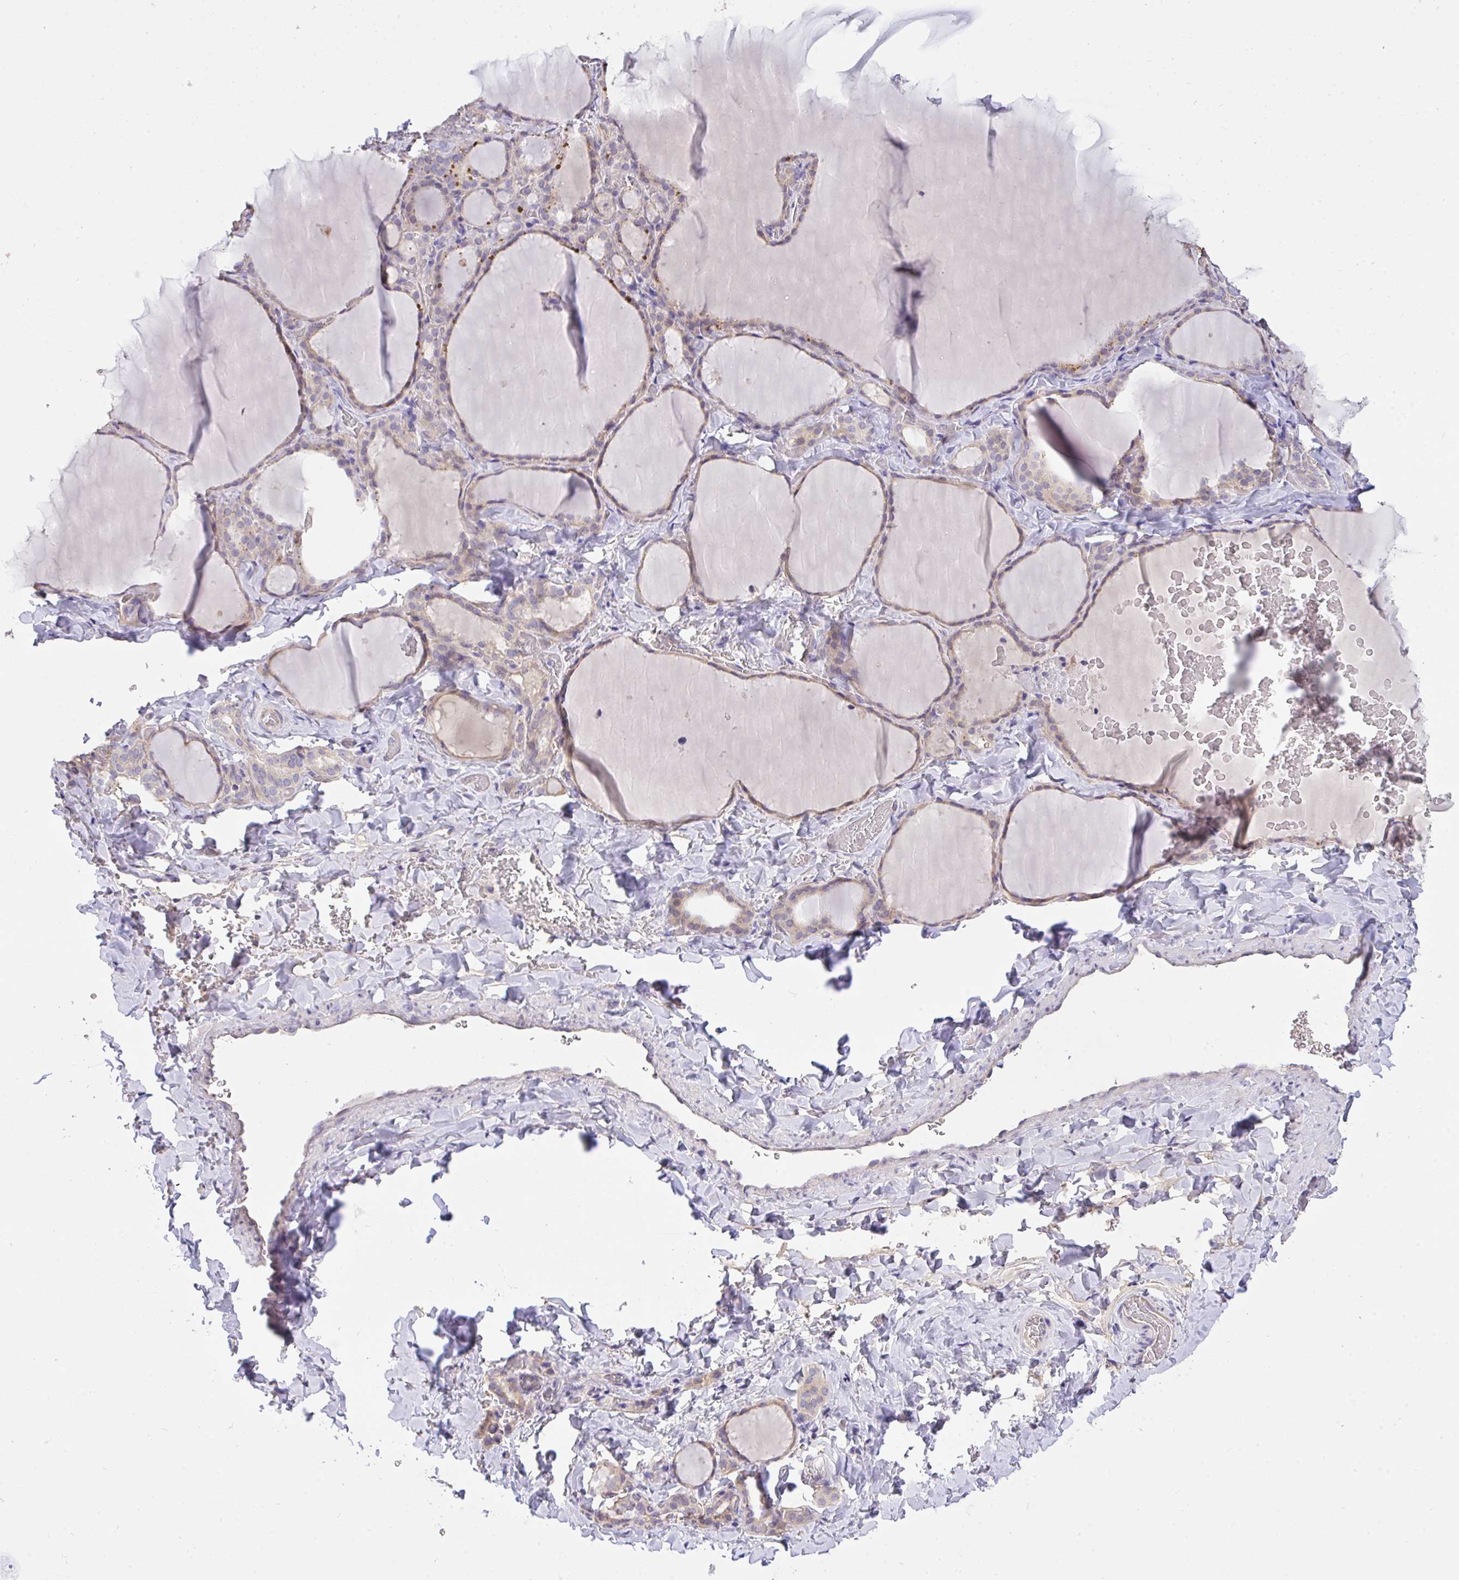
{"staining": {"intensity": "weak", "quantity": "25%-75%", "location": "cytoplasmic/membranous"}, "tissue": "thyroid gland", "cell_type": "Glandular cells", "image_type": "normal", "snomed": [{"axis": "morphology", "description": "Normal tissue, NOS"}, {"axis": "topography", "description": "Thyroid gland"}], "caption": "Unremarkable thyroid gland shows weak cytoplasmic/membranous expression in about 25%-75% of glandular cells.", "gene": "C19orf54", "patient": {"sex": "female", "age": 22}}